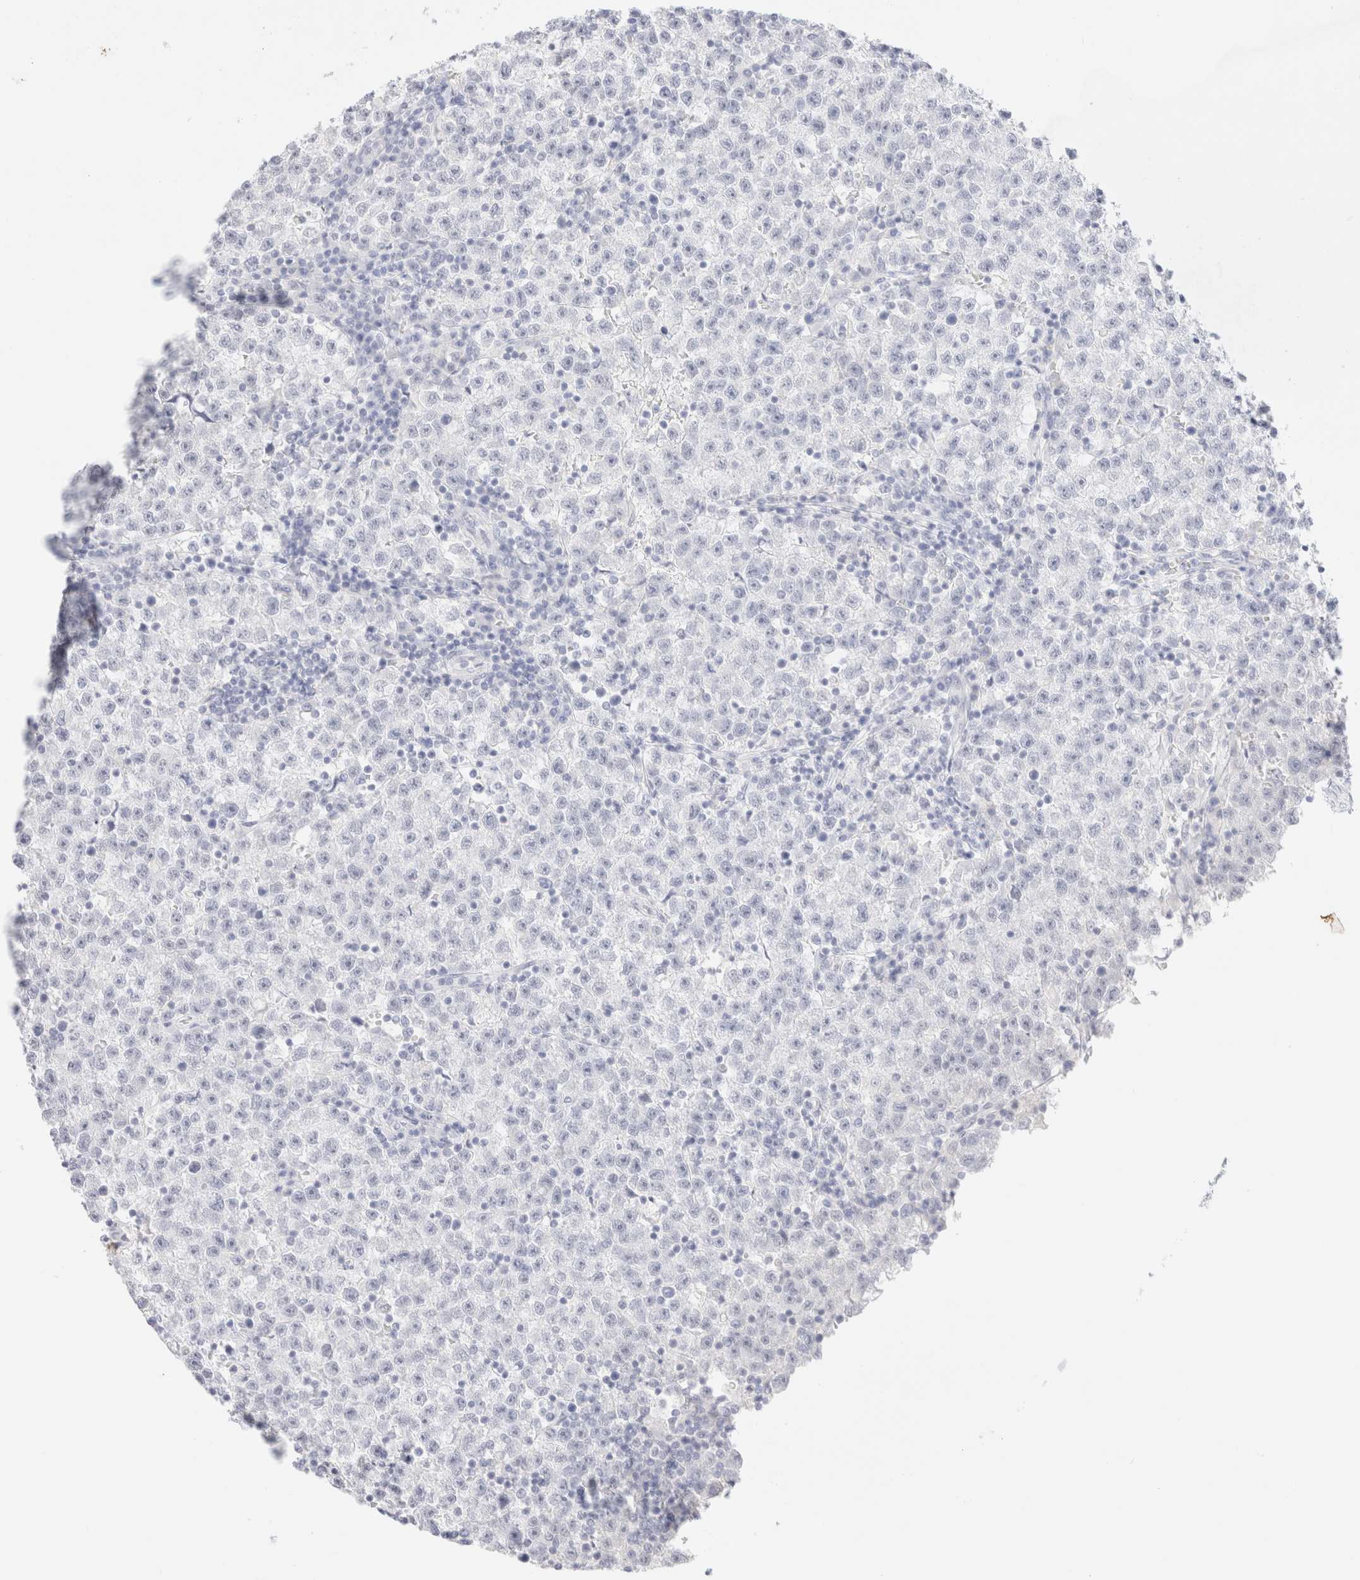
{"staining": {"intensity": "negative", "quantity": "none", "location": "none"}, "tissue": "testis cancer", "cell_type": "Tumor cells", "image_type": "cancer", "snomed": [{"axis": "morphology", "description": "Seminoma, NOS"}, {"axis": "topography", "description": "Testis"}], "caption": "This micrograph is of seminoma (testis) stained with immunohistochemistry to label a protein in brown with the nuclei are counter-stained blue. There is no expression in tumor cells.", "gene": "KRT15", "patient": {"sex": "male", "age": 22}}